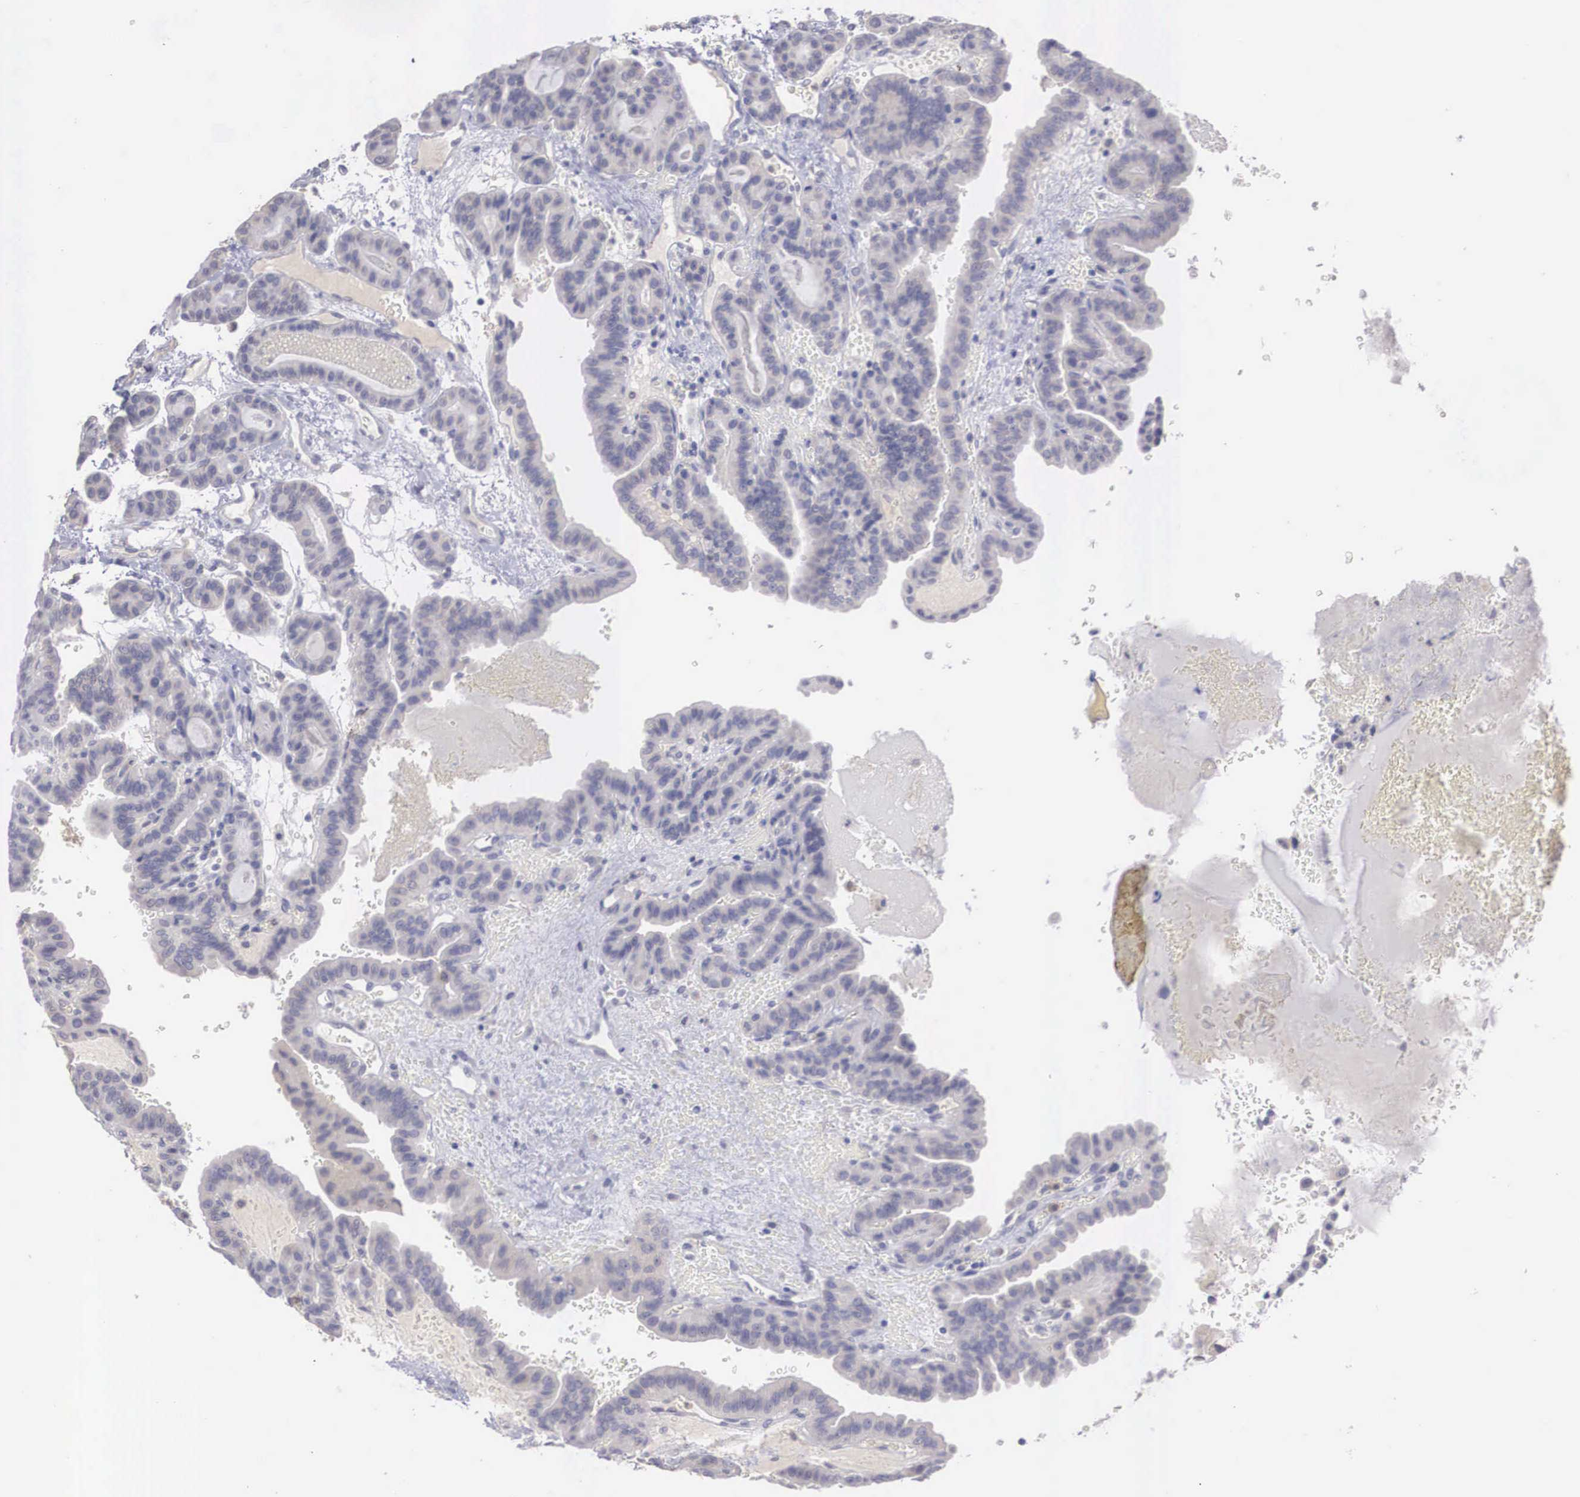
{"staining": {"intensity": "weak", "quantity": "<25%", "location": "cytoplasmic/membranous"}, "tissue": "thyroid cancer", "cell_type": "Tumor cells", "image_type": "cancer", "snomed": [{"axis": "morphology", "description": "Papillary adenocarcinoma, NOS"}, {"axis": "topography", "description": "Thyroid gland"}], "caption": "The immunohistochemistry (IHC) micrograph has no significant positivity in tumor cells of thyroid cancer (papillary adenocarcinoma) tissue. The staining was performed using DAB (3,3'-diaminobenzidine) to visualize the protein expression in brown, while the nuclei were stained in blue with hematoxylin (Magnification: 20x).", "gene": "REPS2", "patient": {"sex": "male", "age": 87}}